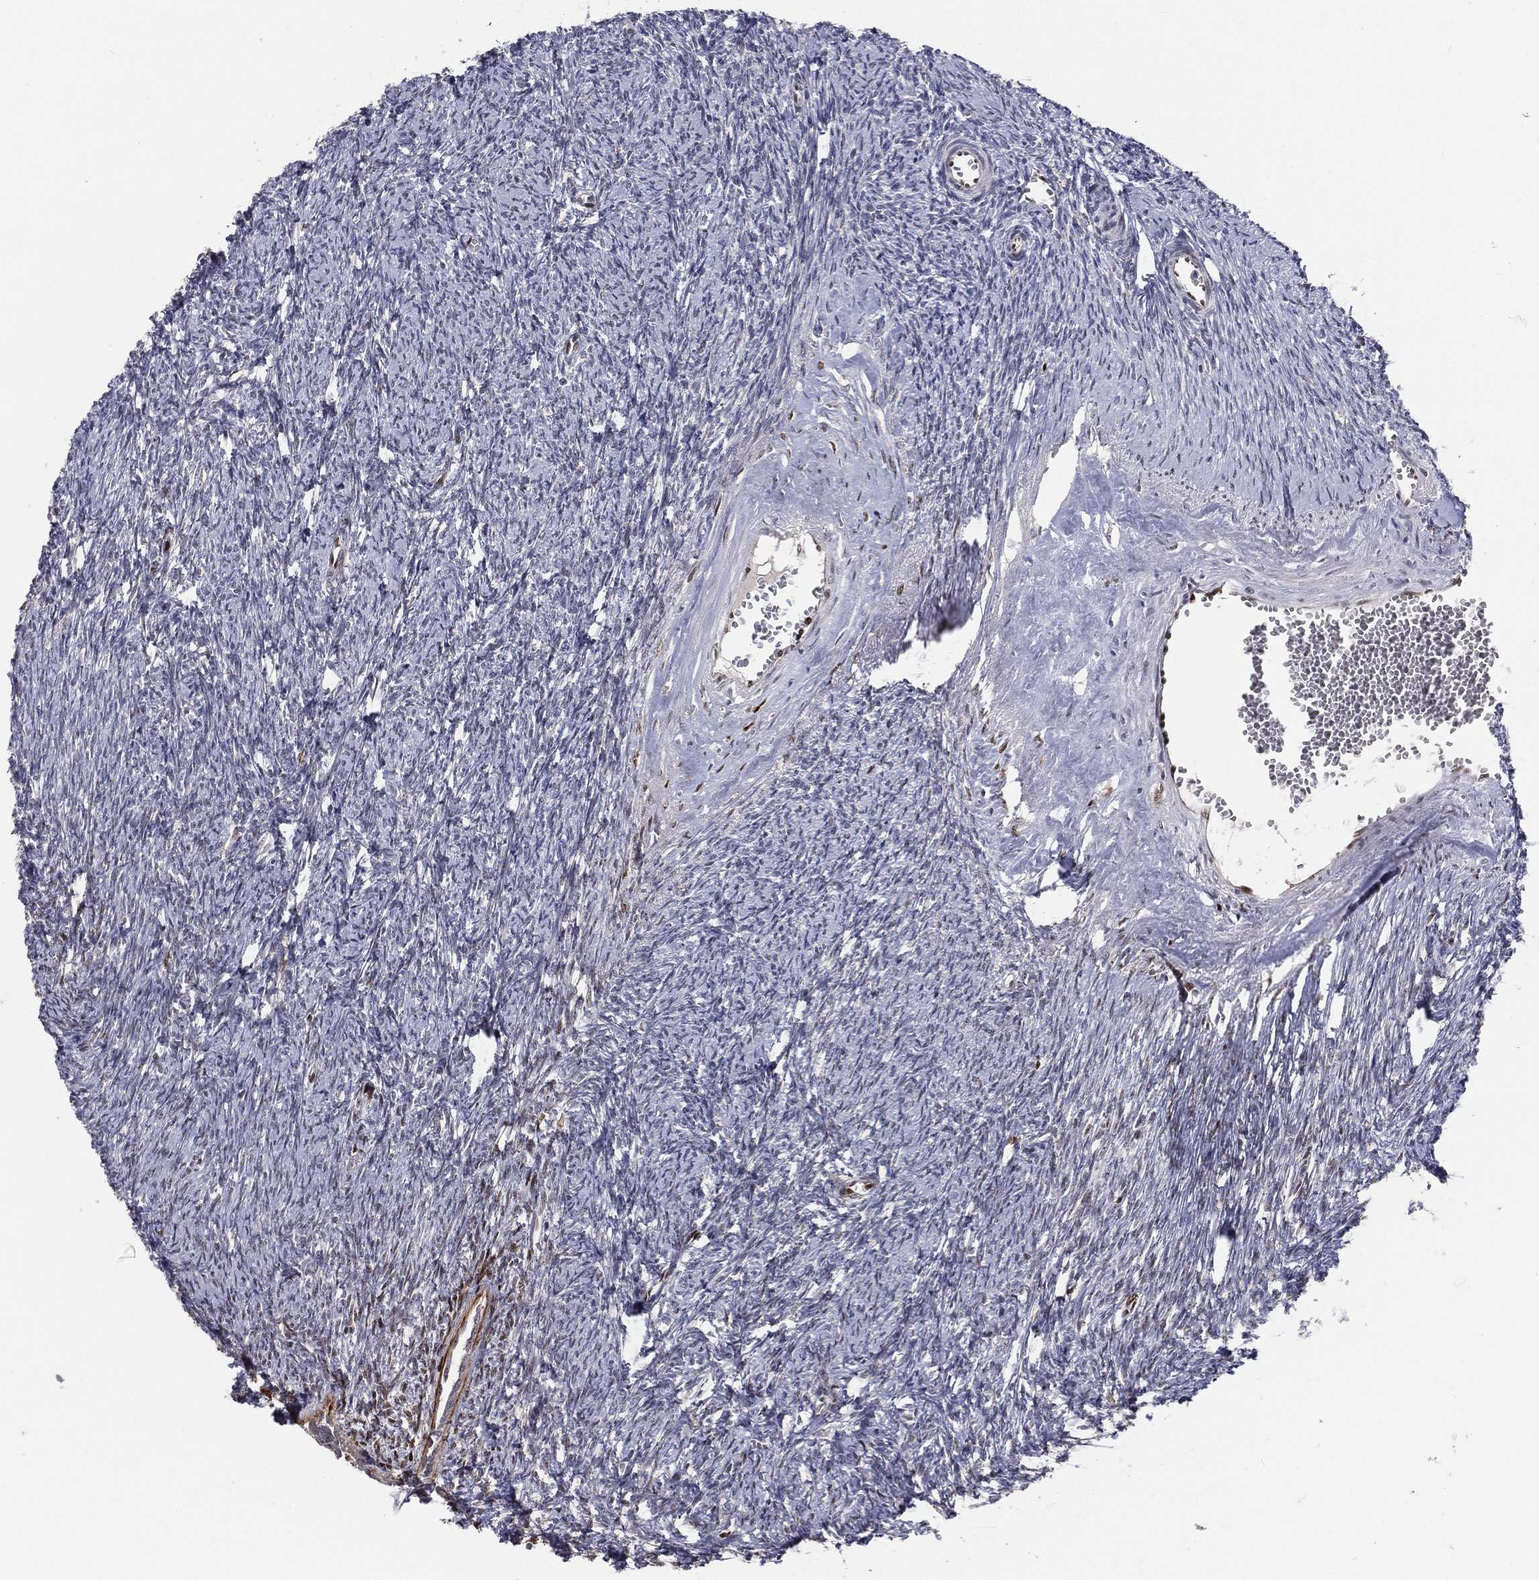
{"staining": {"intensity": "negative", "quantity": "none", "location": "none"}, "tissue": "ovary", "cell_type": "Follicle cells", "image_type": "normal", "snomed": [{"axis": "morphology", "description": "Normal tissue, NOS"}, {"axis": "topography", "description": "Fallopian tube"}, {"axis": "topography", "description": "Ovary"}], "caption": "Immunohistochemistry (IHC) image of normal ovary stained for a protein (brown), which reveals no positivity in follicle cells. (DAB immunohistochemistry, high magnification).", "gene": "ZEB1", "patient": {"sex": "female", "age": 33}}